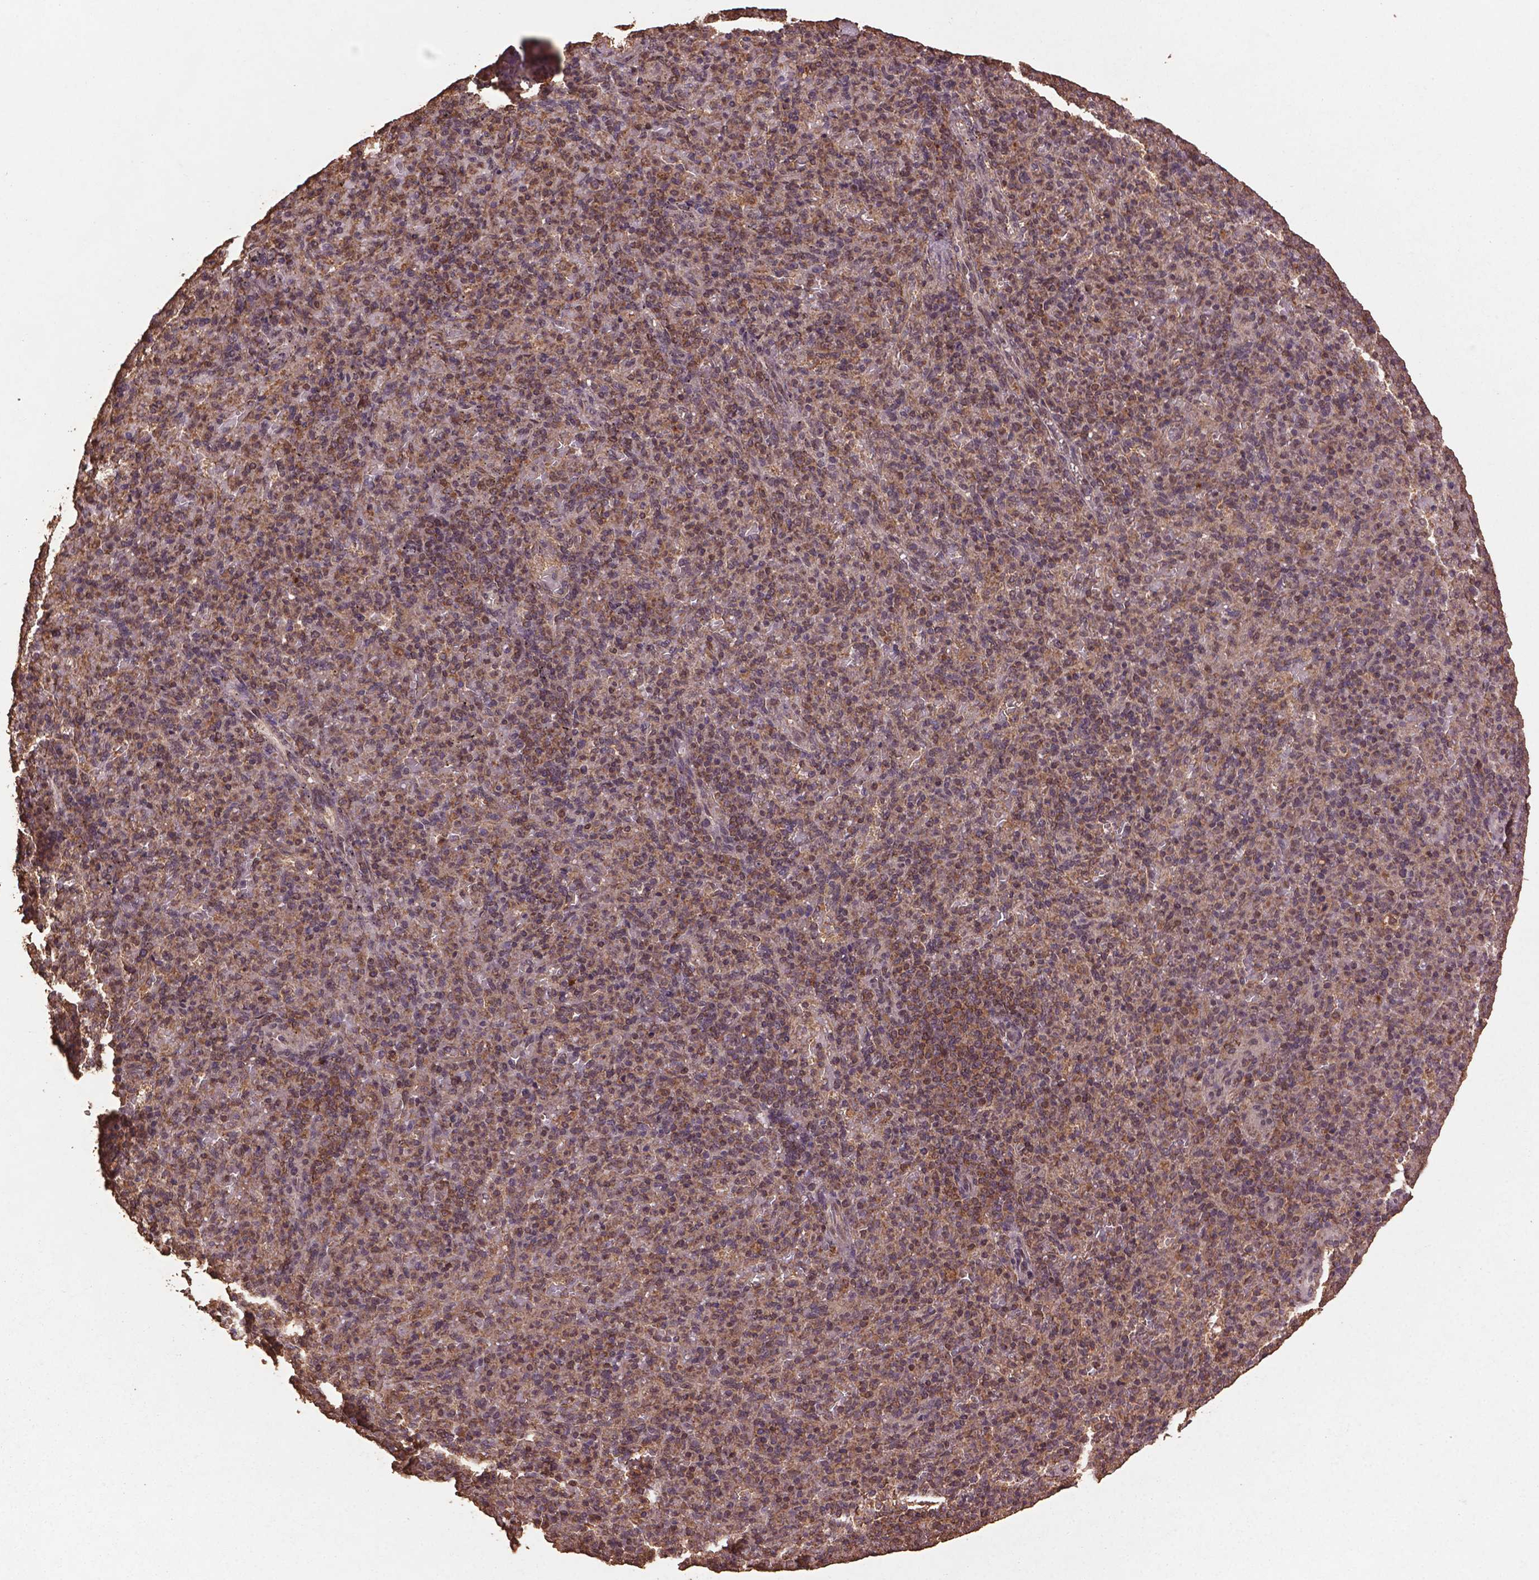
{"staining": {"intensity": "weak", "quantity": ">75%", "location": "cytoplasmic/membranous"}, "tissue": "spleen", "cell_type": "Cells in red pulp", "image_type": "normal", "snomed": [{"axis": "morphology", "description": "Normal tissue, NOS"}, {"axis": "topography", "description": "Spleen"}], "caption": "Human spleen stained for a protein (brown) demonstrates weak cytoplasmic/membranous positive positivity in approximately >75% of cells in red pulp.", "gene": "BABAM1", "patient": {"sex": "female", "age": 74}}